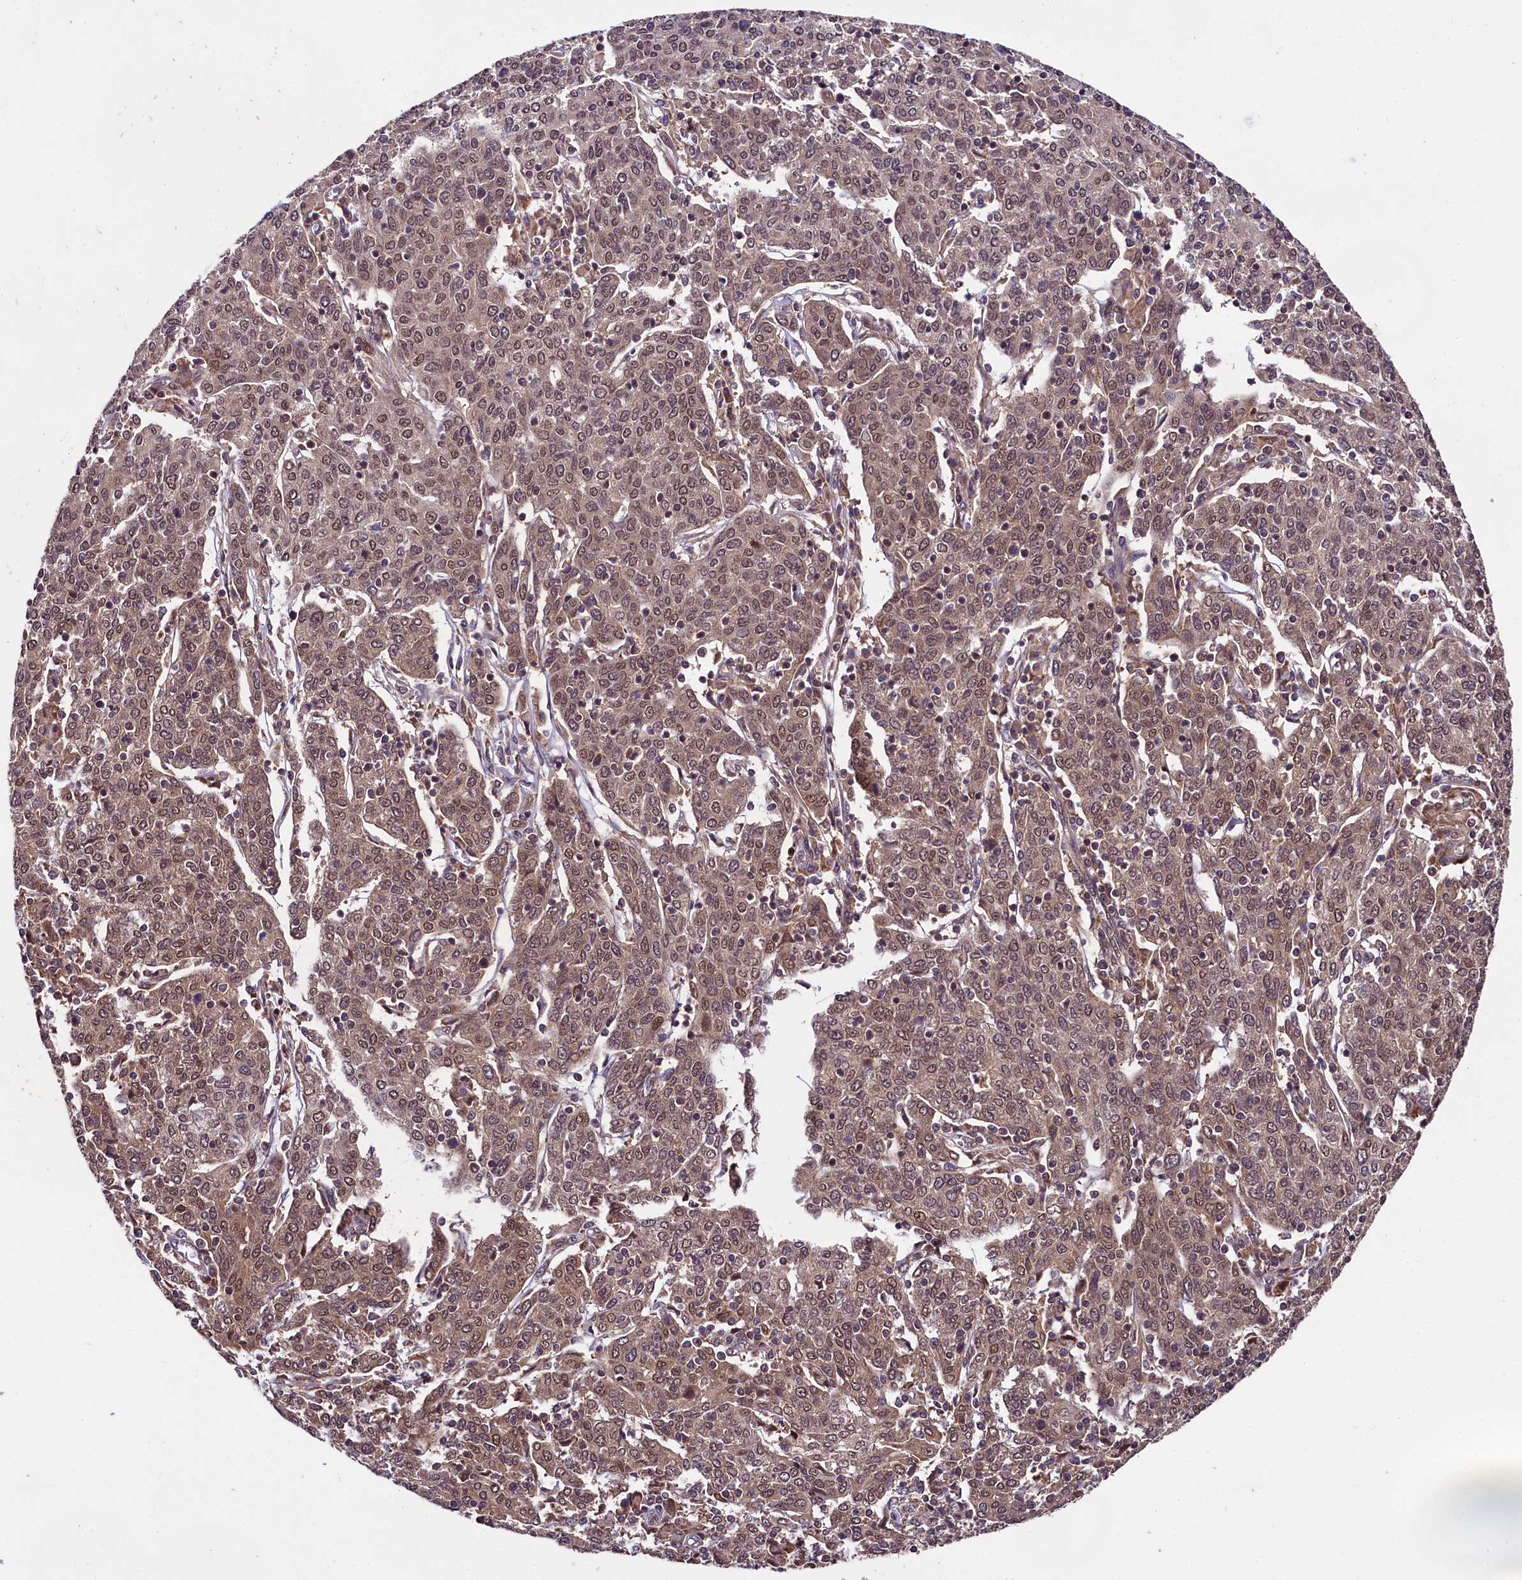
{"staining": {"intensity": "moderate", "quantity": ">75%", "location": "cytoplasmic/membranous,nuclear"}, "tissue": "cervical cancer", "cell_type": "Tumor cells", "image_type": "cancer", "snomed": [{"axis": "morphology", "description": "Squamous cell carcinoma, NOS"}, {"axis": "topography", "description": "Cervix"}], "caption": "A micrograph showing moderate cytoplasmic/membranous and nuclear expression in approximately >75% of tumor cells in squamous cell carcinoma (cervical), as visualized by brown immunohistochemical staining.", "gene": "DOHH", "patient": {"sex": "female", "age": 67}}